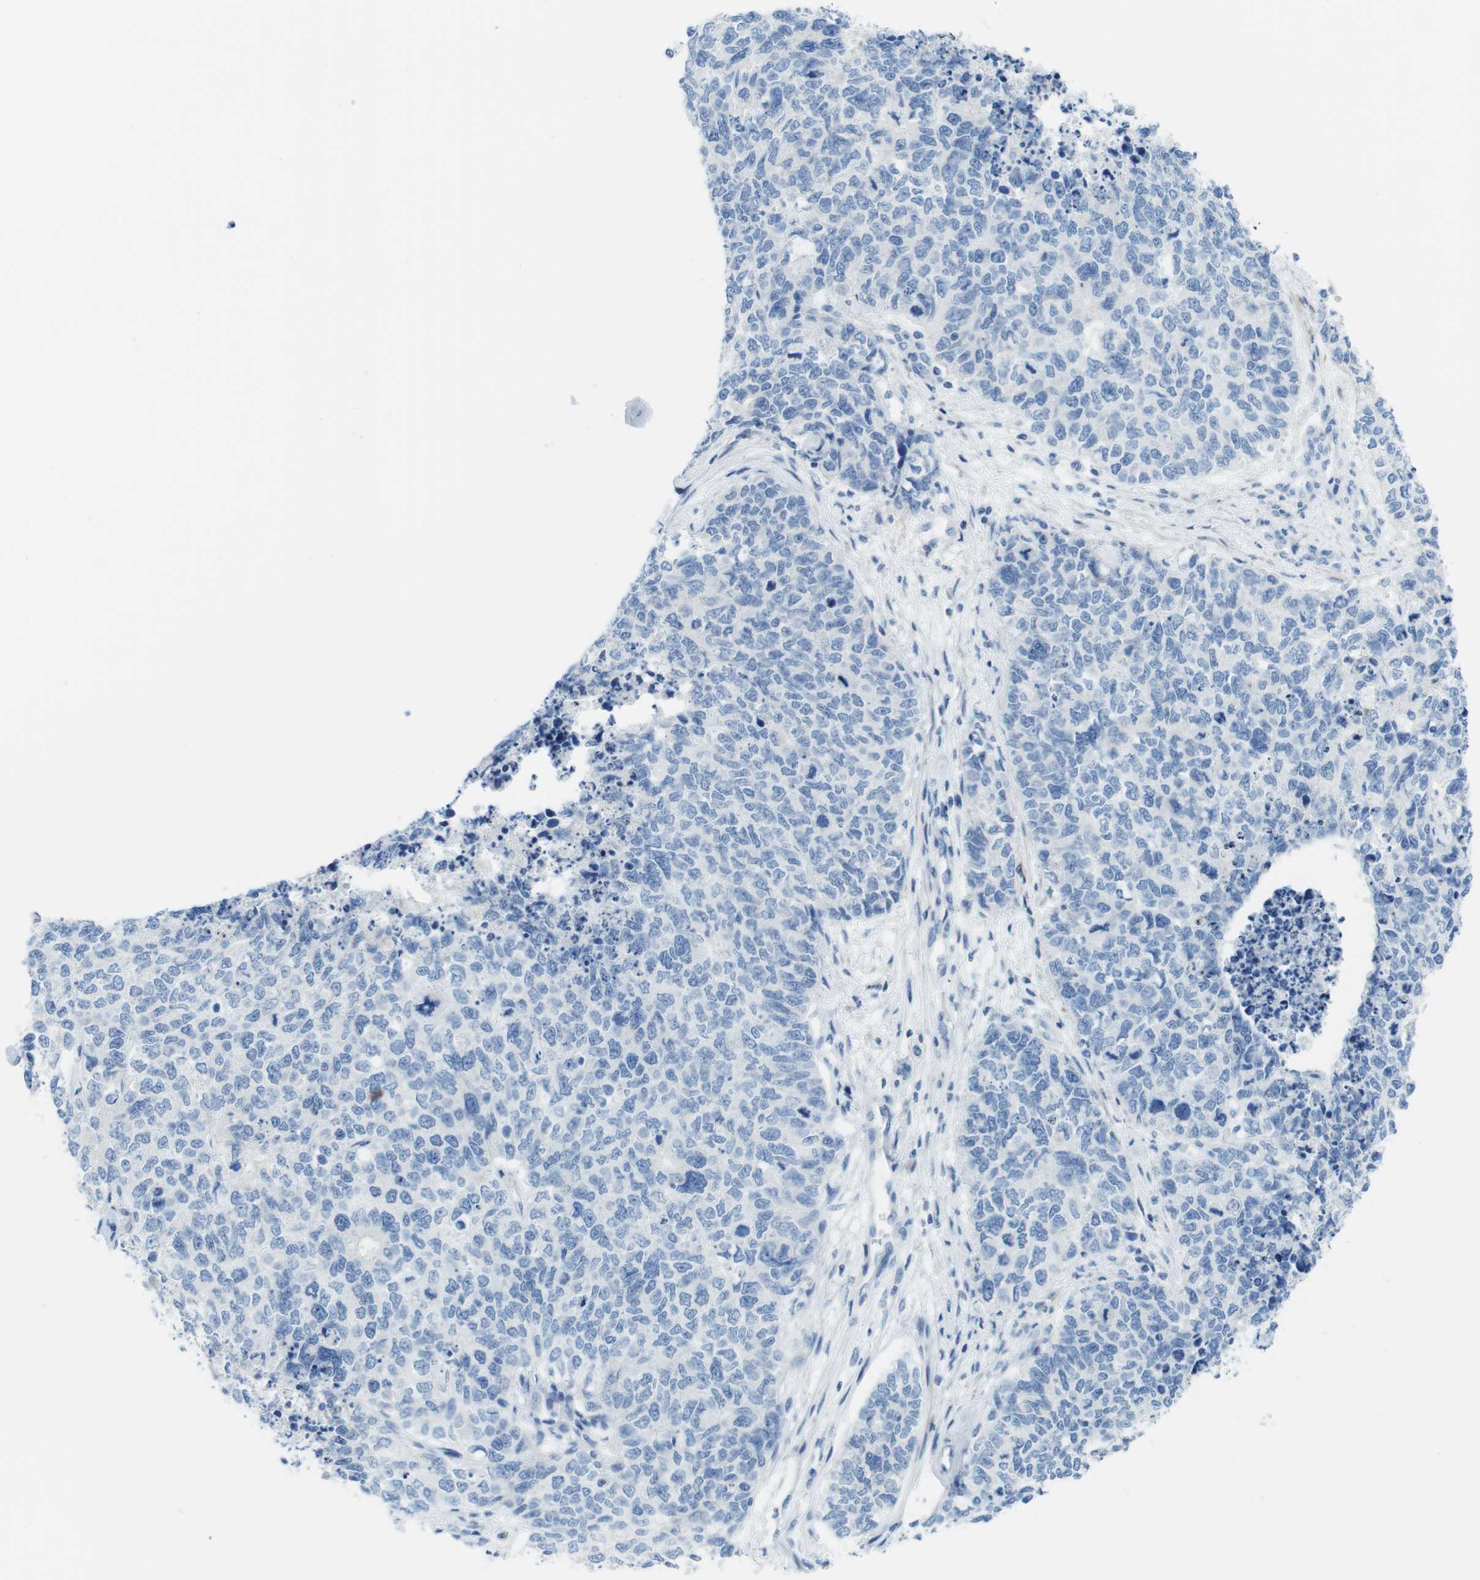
{"staining": {"intensity": "negative", "quantity": "none", "location": "none"}, "tissue": "cervical cancer", "cell_type": "Tumor cells", "image_type": "cancer", "snomed": [{"axis": "morphology", "description": "Squamous cell carcinoma, NOS"}, {"axis": "topography", "description": "Cervix"}], "caption": "An IHC image of squamous cell carcinoma (cervical) is shown. There is no staining in tumor cells of squamous cell carcinoma (cervical).", "gene": "ASIC5", "patient": {"sex": "female", "age": 63}}